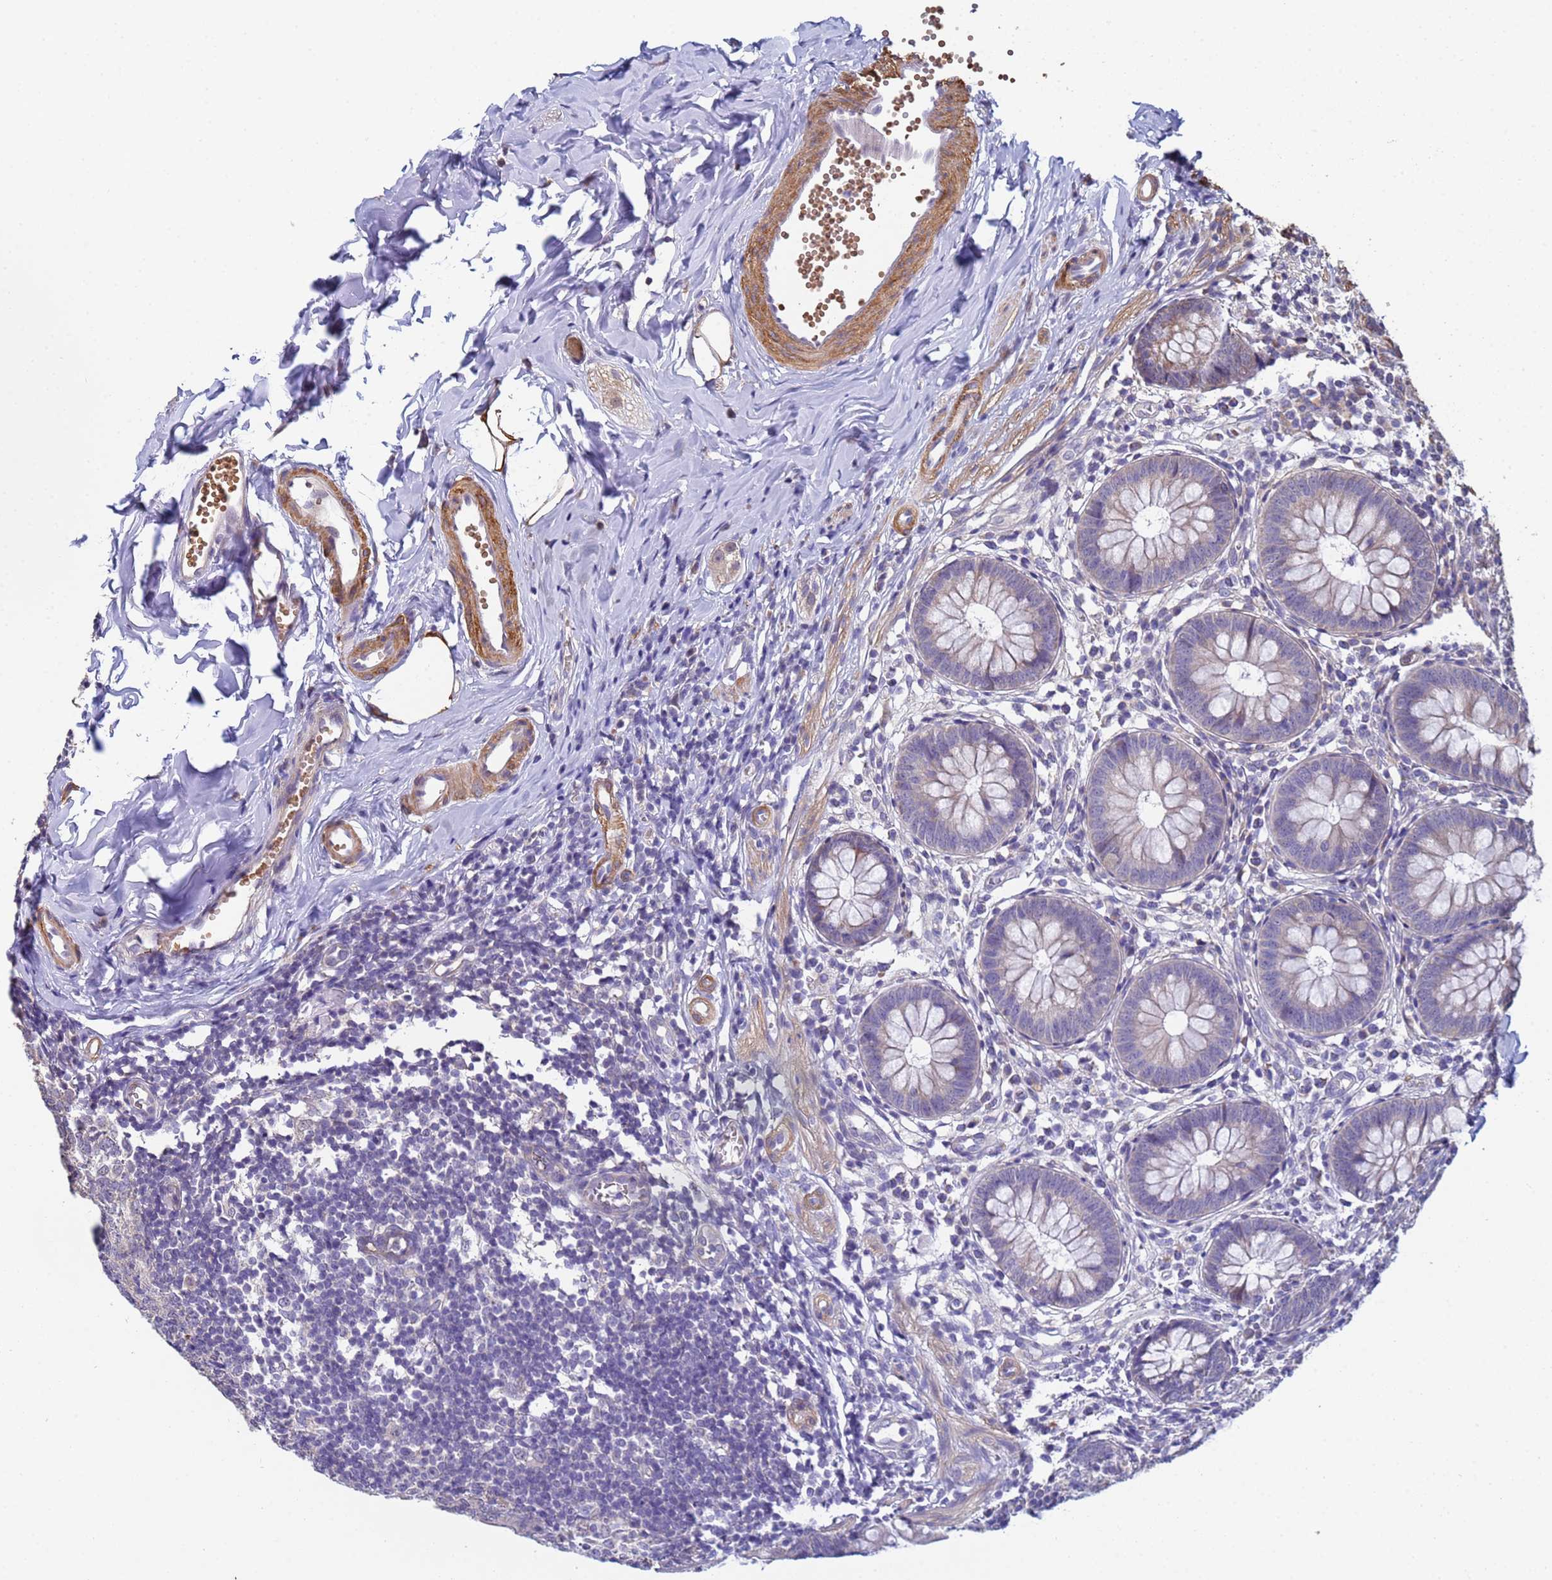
{"staining": {"intensity": "moderate", "quantity": "<25%", "location": "cytoplasmic/membranous"}, "tissue": "appendix", "cell_type": "Glandular cells", "image_type": "normal", "snomed": [{"axis": "morphology", "description": "Normal tissue, NOS"}, {"axis": "topography", "description": "Appendix"}], "caption": "Immunohistochemistry (IHC) (DAB) staining of unremarkable appendix shows moderate cytoplasmic/membranous protein expression in approximately <25% of glandular cells. (IHC, brightfield microscopy, high magnification).", "gene": "CLHC1", "patient": {"sex": "male", "age": 14}}